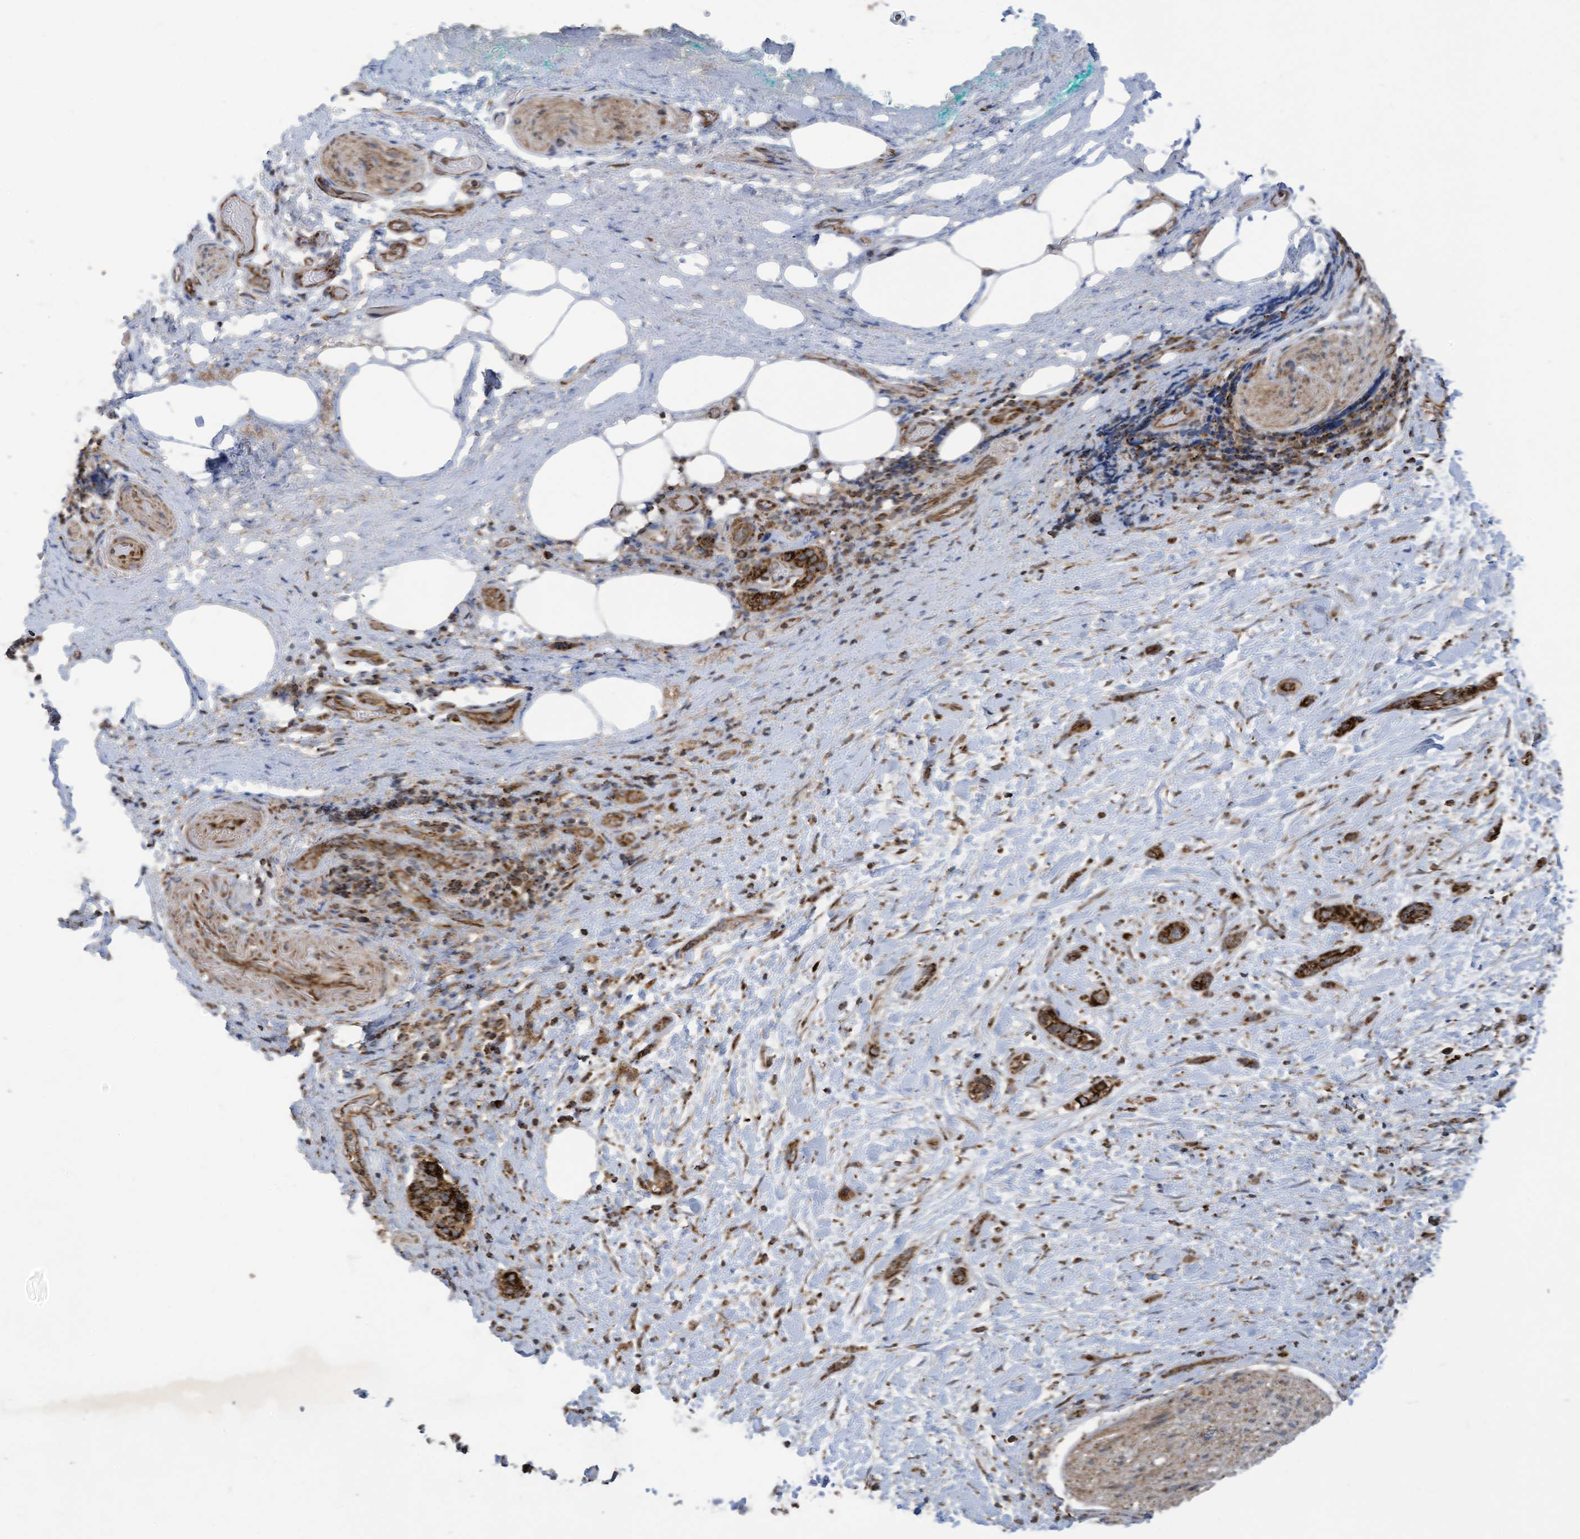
{"staining": {"intensity": "strong", "quantity": ">75%", "location": "cytoplasmic/membranous"}, "tissue": "pancreatic cancer", "cell_type": "Tumor cells", "image_type": "cancer", "snomed": [{"axis": "morphology", "description": "Normal tissue, NOS"}, {"axis": "morphology", "description": "Adenocarcinoma, NOS"}, {"axis": "topography", "description": "Pancreas"}, {"axis": "topography", "description": "Peripheral nerve tissue"}], "caption": "A brown stain shows strong cytoplasmic/membranous expression of a protein in pancreatic cancer tumor cells.", "gene": "COX10", "patient": {"sex": "female", "age": 63}}